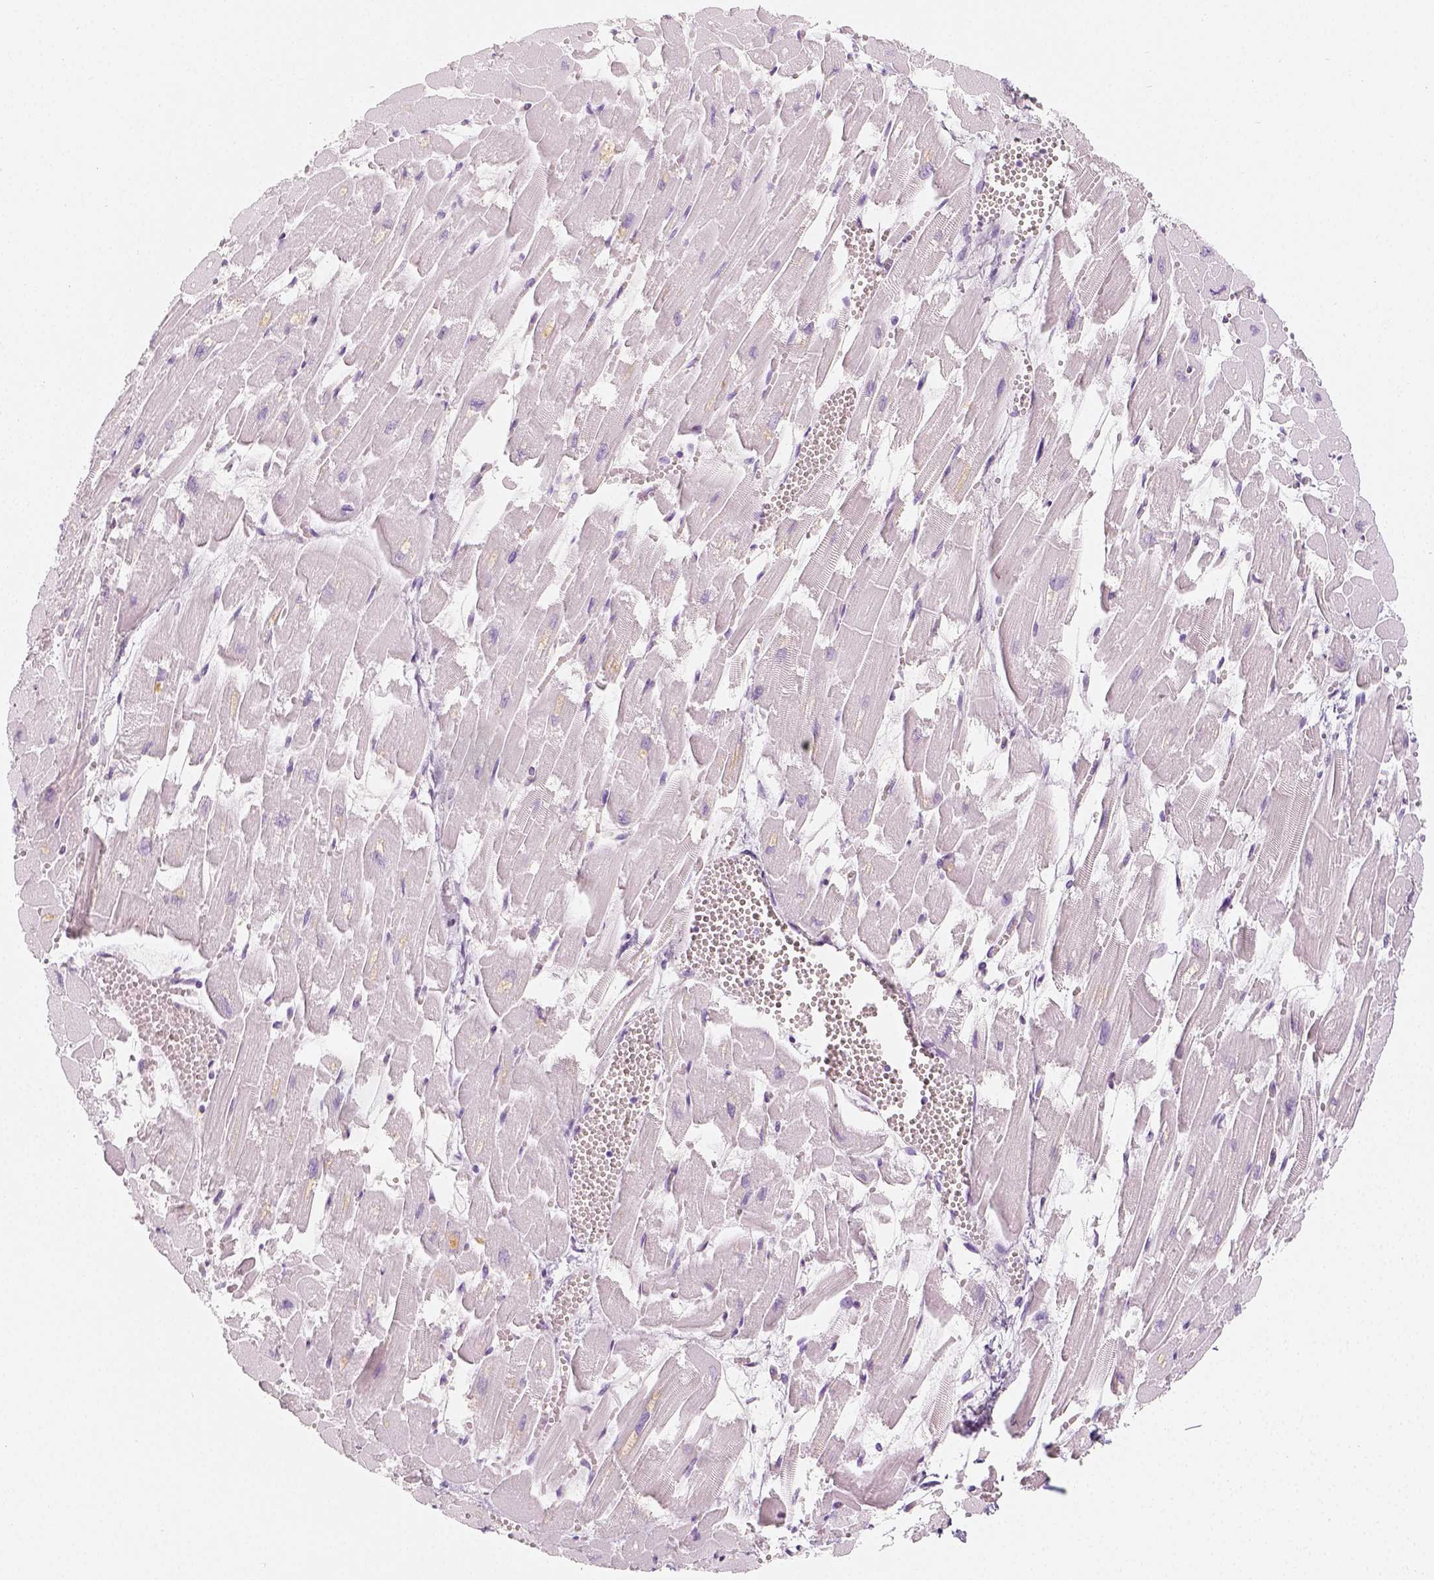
{"staining": {"intensity": "negative", "quantity": "none", "location": "none"}, "tissue": "heart muscle", "cell_type": "Cardiomyocytes", "image_type": "normal", "snomed": [{"axis": "morphology", "description": "Normal tissue, NOS"}, {"axis": "topography", "description": "Heart"}], "caption": "This is a photomicrograph of immunohistochemistry (IHC) staining of benign heart muscle, which shows no positivity in cardiomyocytes.", "gene": "NECAB2", "patient": {"sex": "female", "age": 52}}